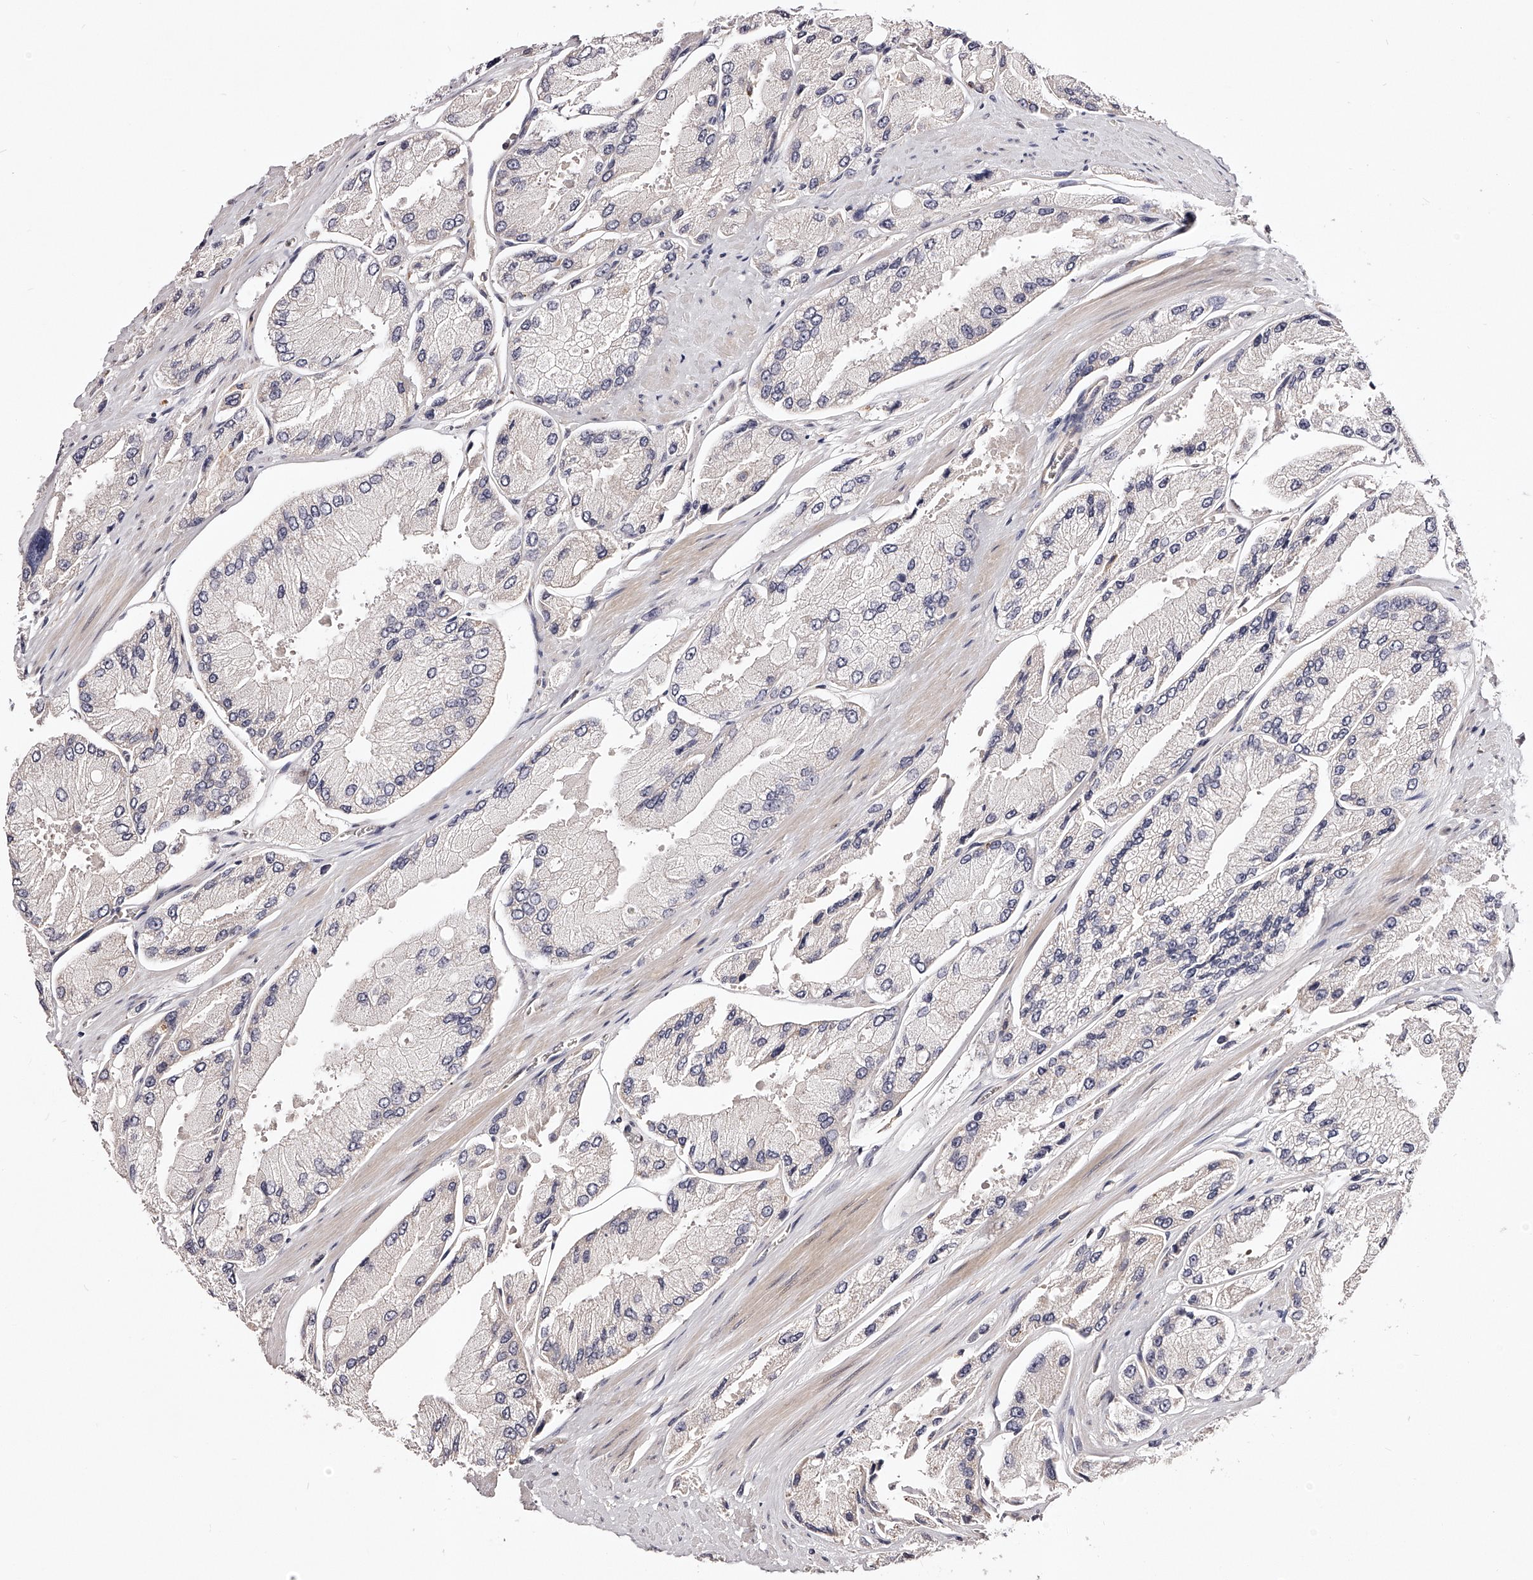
{"staining": {"intensity": "negative", "quantity": "none", "location": "none"}, "tissue": "prostate cancer", "cell_type": "Tumor cells", "image_type": "cancer", "snomed": [{"axis": "morphology", "description": "Adenocarcinoma, High grade"}, {"axis": "topography", "description": "Prostate"}], "caption": "High magnification brightfield microscopy of prostate cancer stained with DAB (brown) and counterstained with hematoxylin (blue): tumor cells show no significant positivity.", "gene": "PHACTR1", "patient": {"sex": "male", "age": 58}}